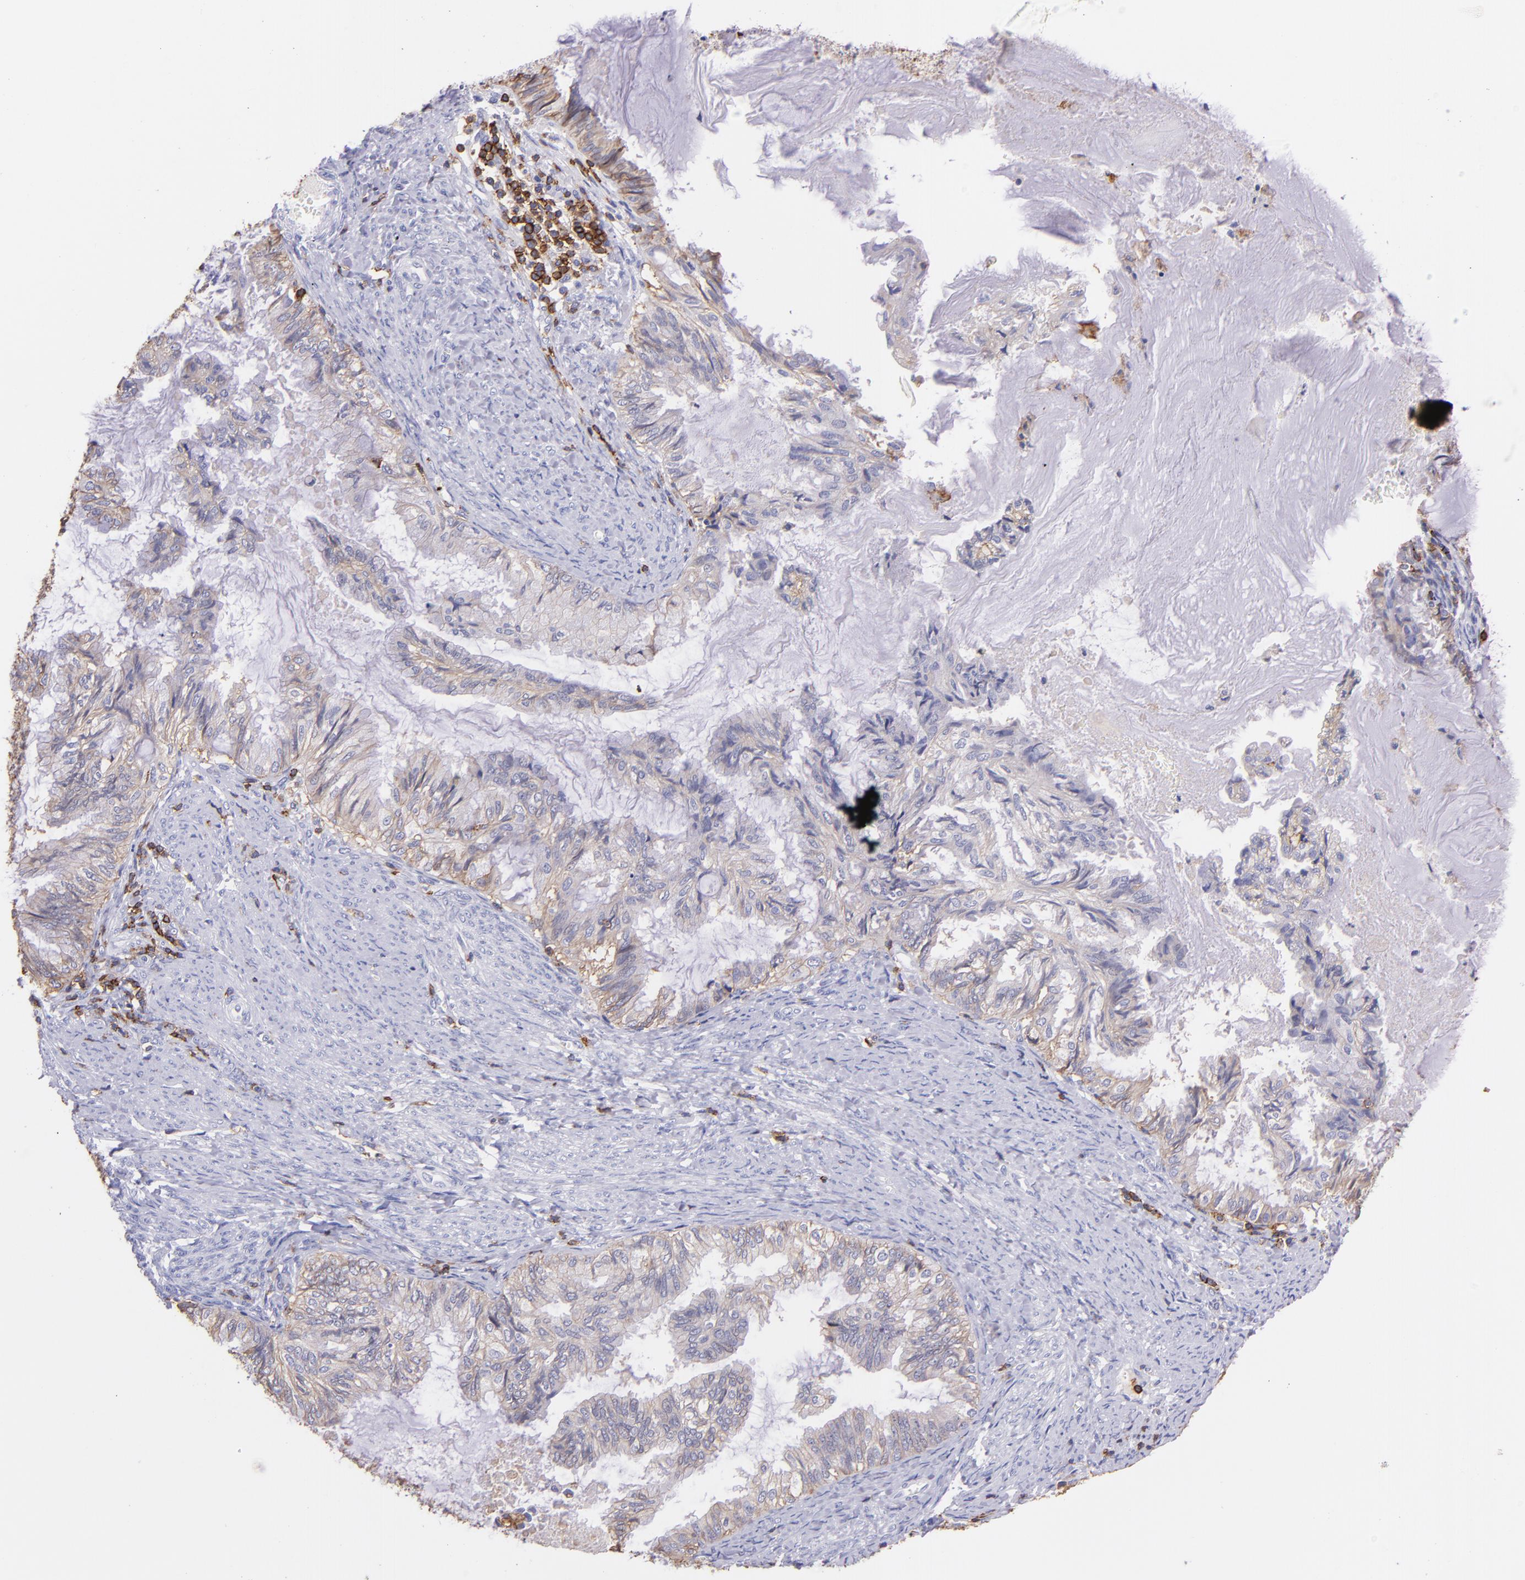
{"staining": {"intensity": "weak", "quantity": "25%-75%", "location": "cytoplasmic/membranous"}, "tissue": "endometrial cancer", "cell_type": "Tumor cells", "image_type": "cancer", "snomed": [{"axis": "morphology", "description": "Adenocarcinoma, NOS"}, {"axis": "topography", "description": "Endometrium"}], "caption": "Endometrial adenocarcinoma stained for a protein (brown) reveals weak cytoplasmic/membranous positive positivity in about 25%-75% of tumor cells.", "gene": "SPN", "patient": {"sex": "female", "age": 86}}